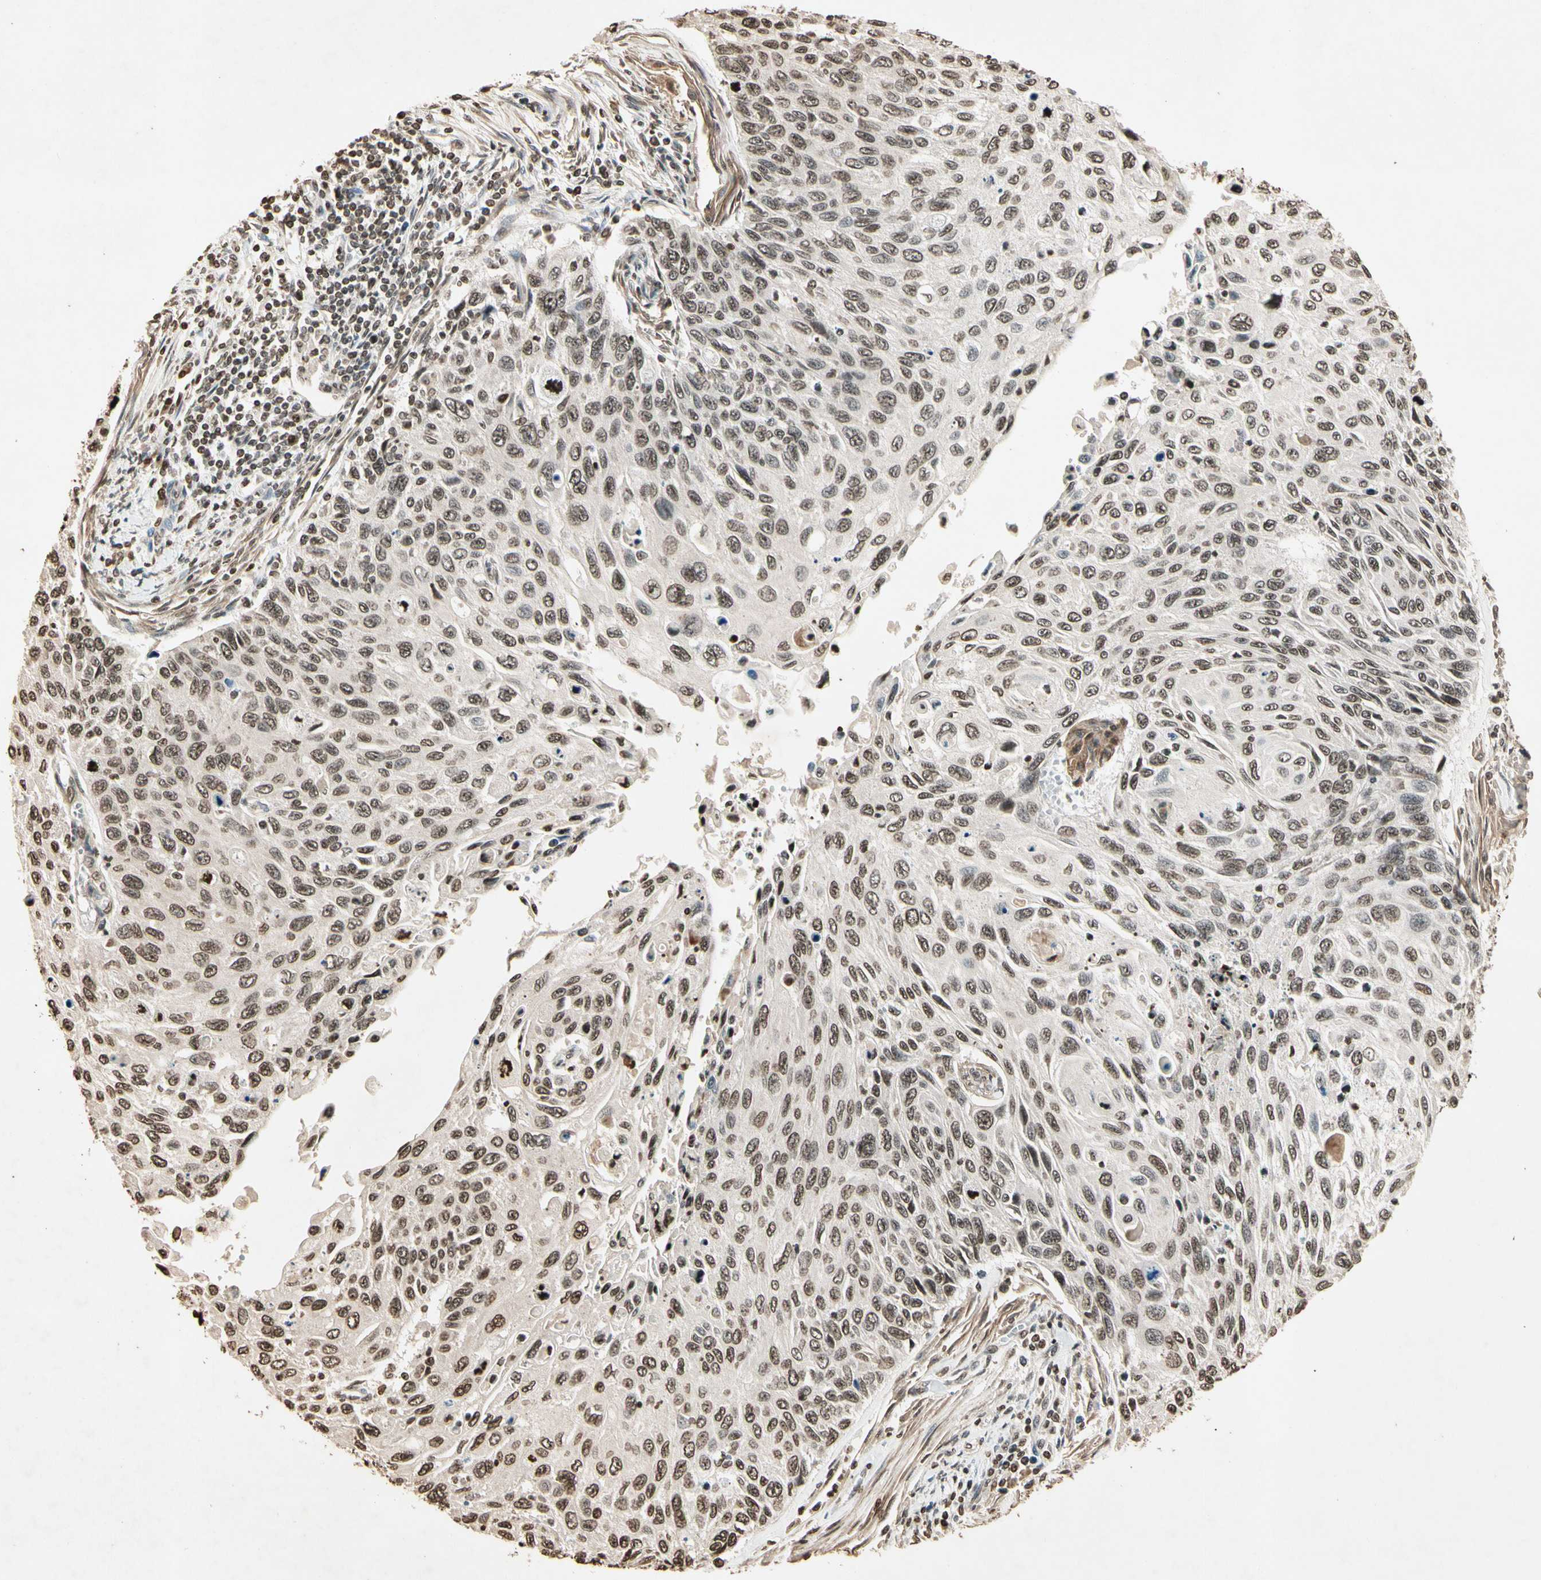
{"staining": {"intensity": "moderate", "quantity": "25%-75%", "location": "nuclear"}, "tissue": "cervical cancer", "cell_type": "Tumor cells", "image_type": "cancer", "snomed": [{"axis": "morphology", "description": "Squamous cell carcinoma, NOS"}, {"axis": "topography", "description": "Cervix"}], "caption": "A brown stain highlights moderate nuclear positivity of a protein in squamous cell carcinoma (cervical) tumor cells. (DAB IHC, brown staining for protein, blue staining for nuclei).", "gene": "TOP1", "patient": {"sex": "female", "age": 70}}